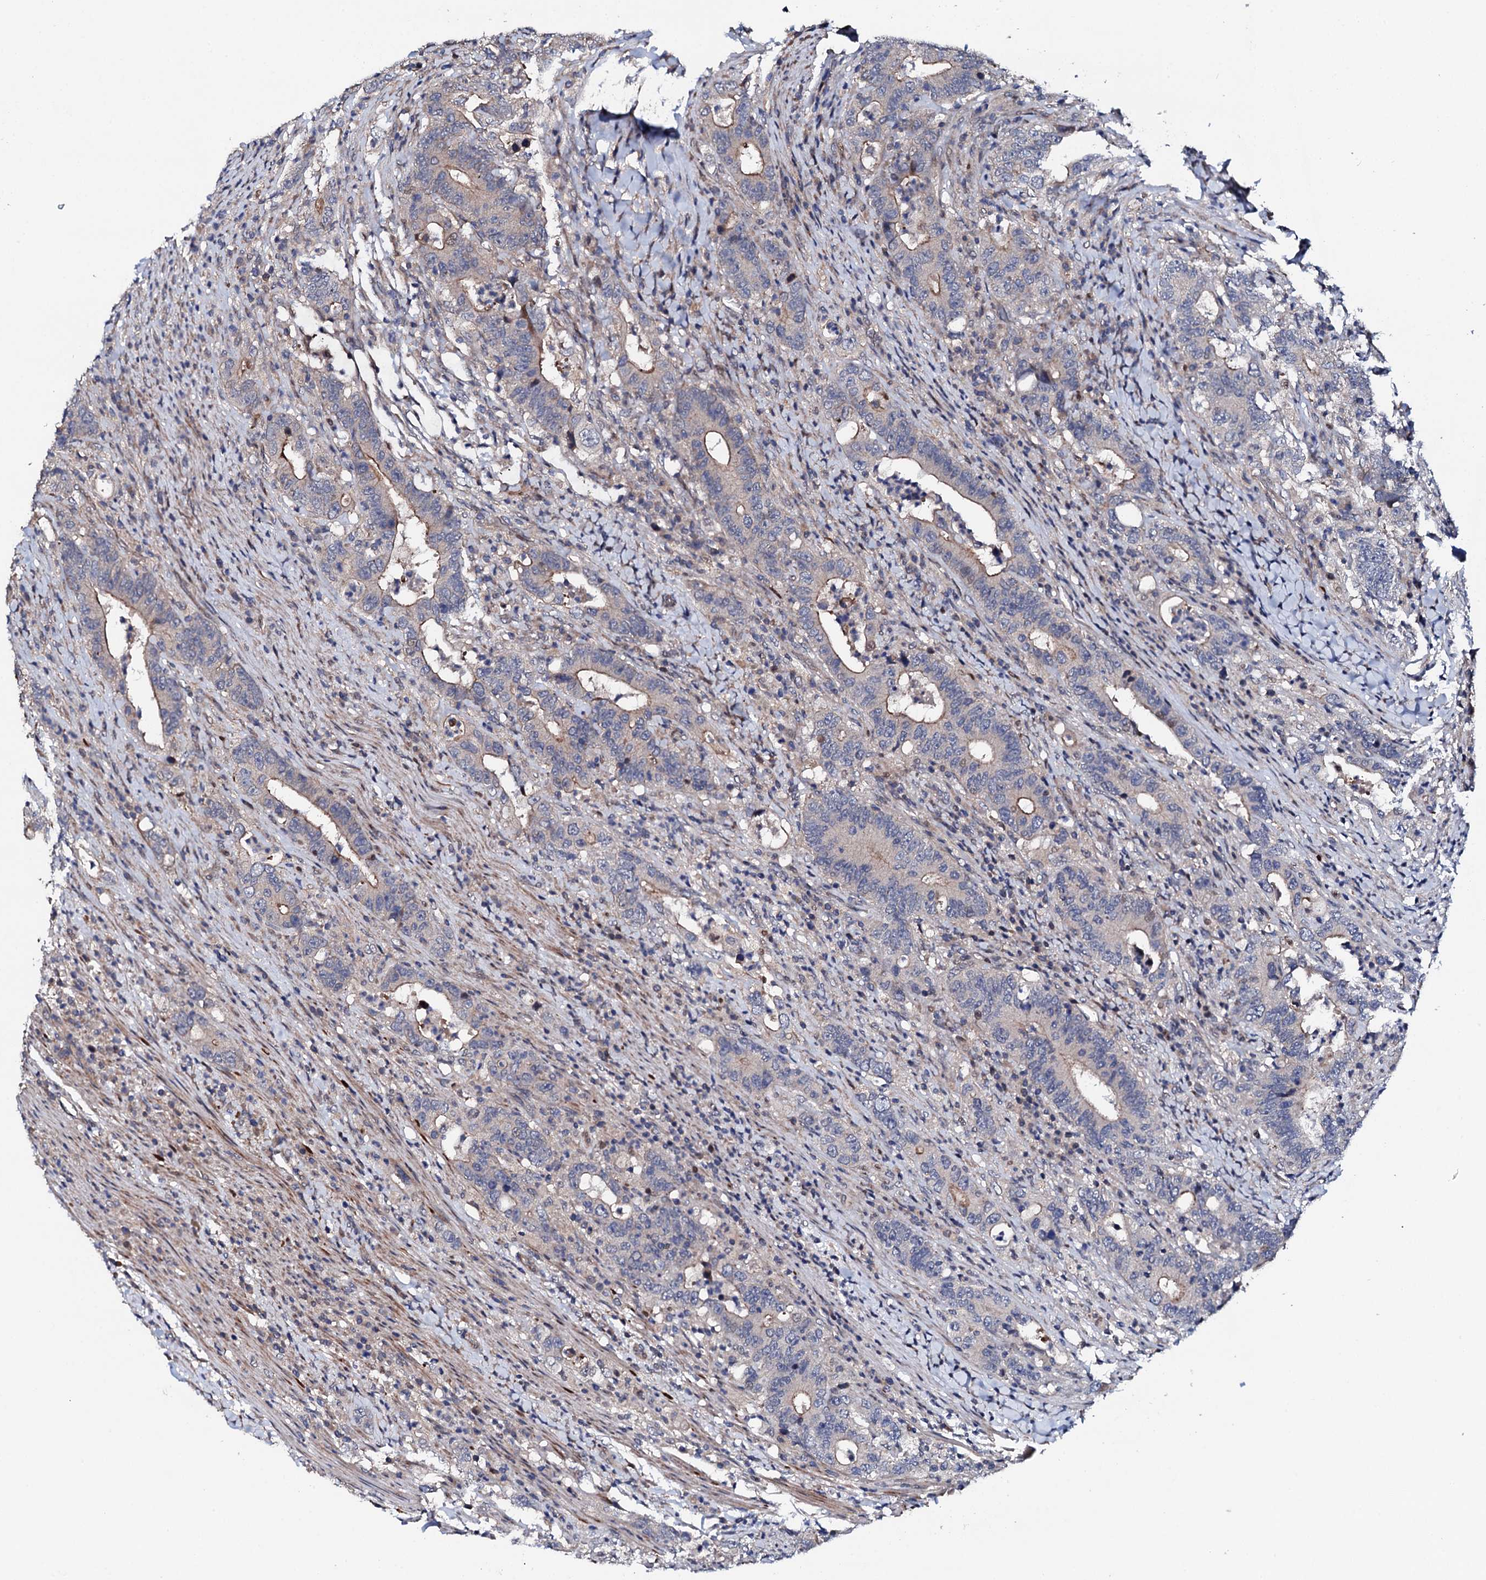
{"staining": {"intensity": "negative", "quantity": "none", "location": "none"}, "tissue": "colorectal cancer", "cell_type": "Tumor cells", "image_type": "cancer", "snomed": [{"axis": "morphology", "description": "Adenocarcinoma, NOS"}, {"axis": "topography", "description": "Colon"}], "caption": "Immunohistochemistry (IHC) image of human colorectal cancer (adenocarcinoma) stained for a protein (brown), which shows no expression in tumor cells. The staining is performed using DAB brown chromogen with nuclei counter-stained in using hematoxylin.", "gene": "CIAO2A", "patient": {"sex": "female", "age": 75}}